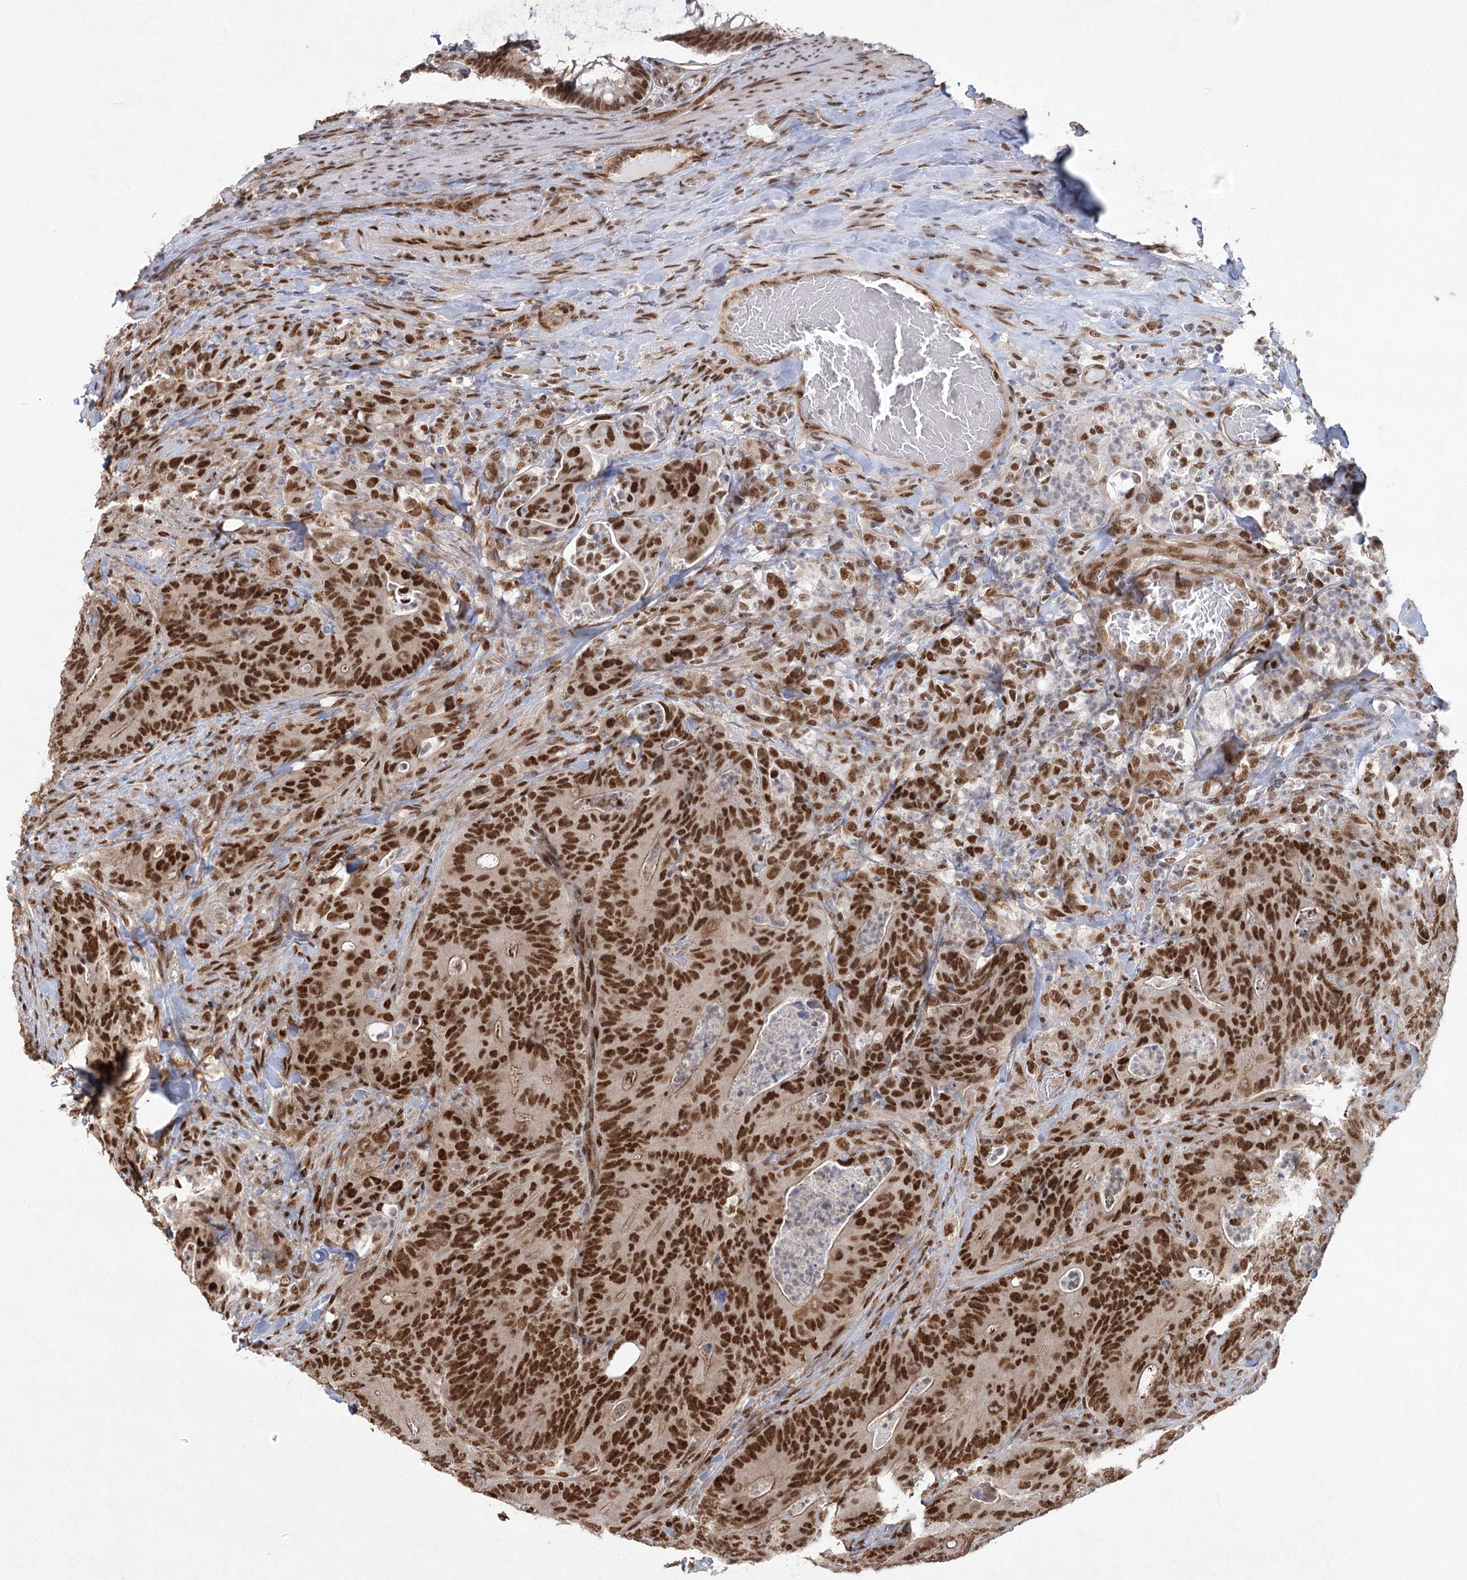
{"staining": {"intensity": "strong", "quantity": ">75%", "location": "nuclear"}, "tissue": "colorectal cancer", "cell_type": "Tumor cells", "image_type": "cancer", "snomed": [{"axis": "morphology", "description": "Normal tissue, NOS"}, {"axis": "topography", "description": "Colon"}], "caption": "An IHC image of tumor tissue is shown. Protein staining in brown highlights strong nuclear positivity in colorectal cancer within tumor cells.", "gene": "ZCCHC8", "patient": {"sex": "female", "age": 82}}